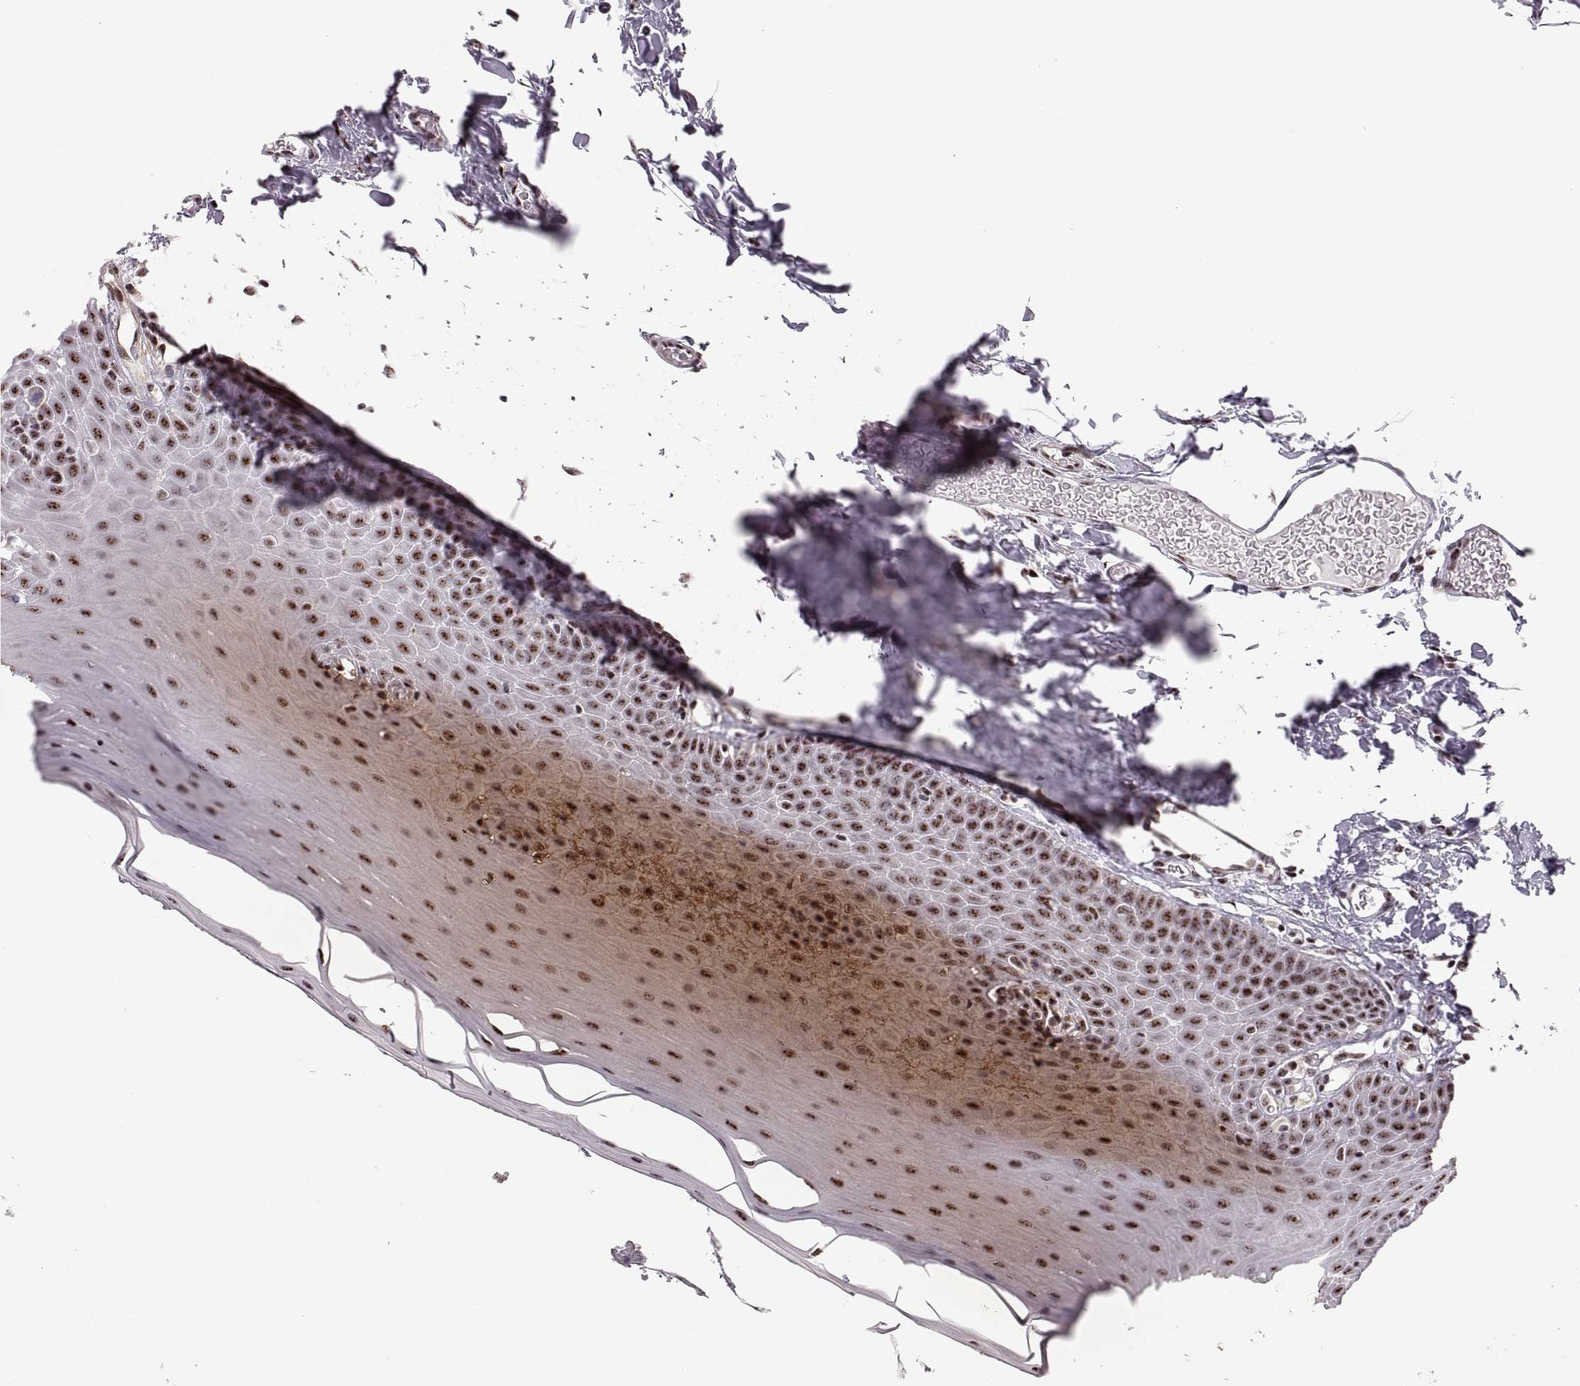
{"staining": {"intensity": "strong", "quantity": ">75%", "location": "nuclear"}, "tissue": "oral mucosa", "cell_type": "Squamous epithelial cells", "image_type": "normal", "snomed": [{"axis": "morphology", "description": "Normal tissue, NOS"}, {"axis": "topography", "description": "Oral tissue"}], "caption": "Oral mucosa stained with a brown dye shows strong nuclear positive staining in about >75% of squamous epithelial cells.", "gene": "ZCCHC17", "patient": {"sex": "male", "age": 81}}